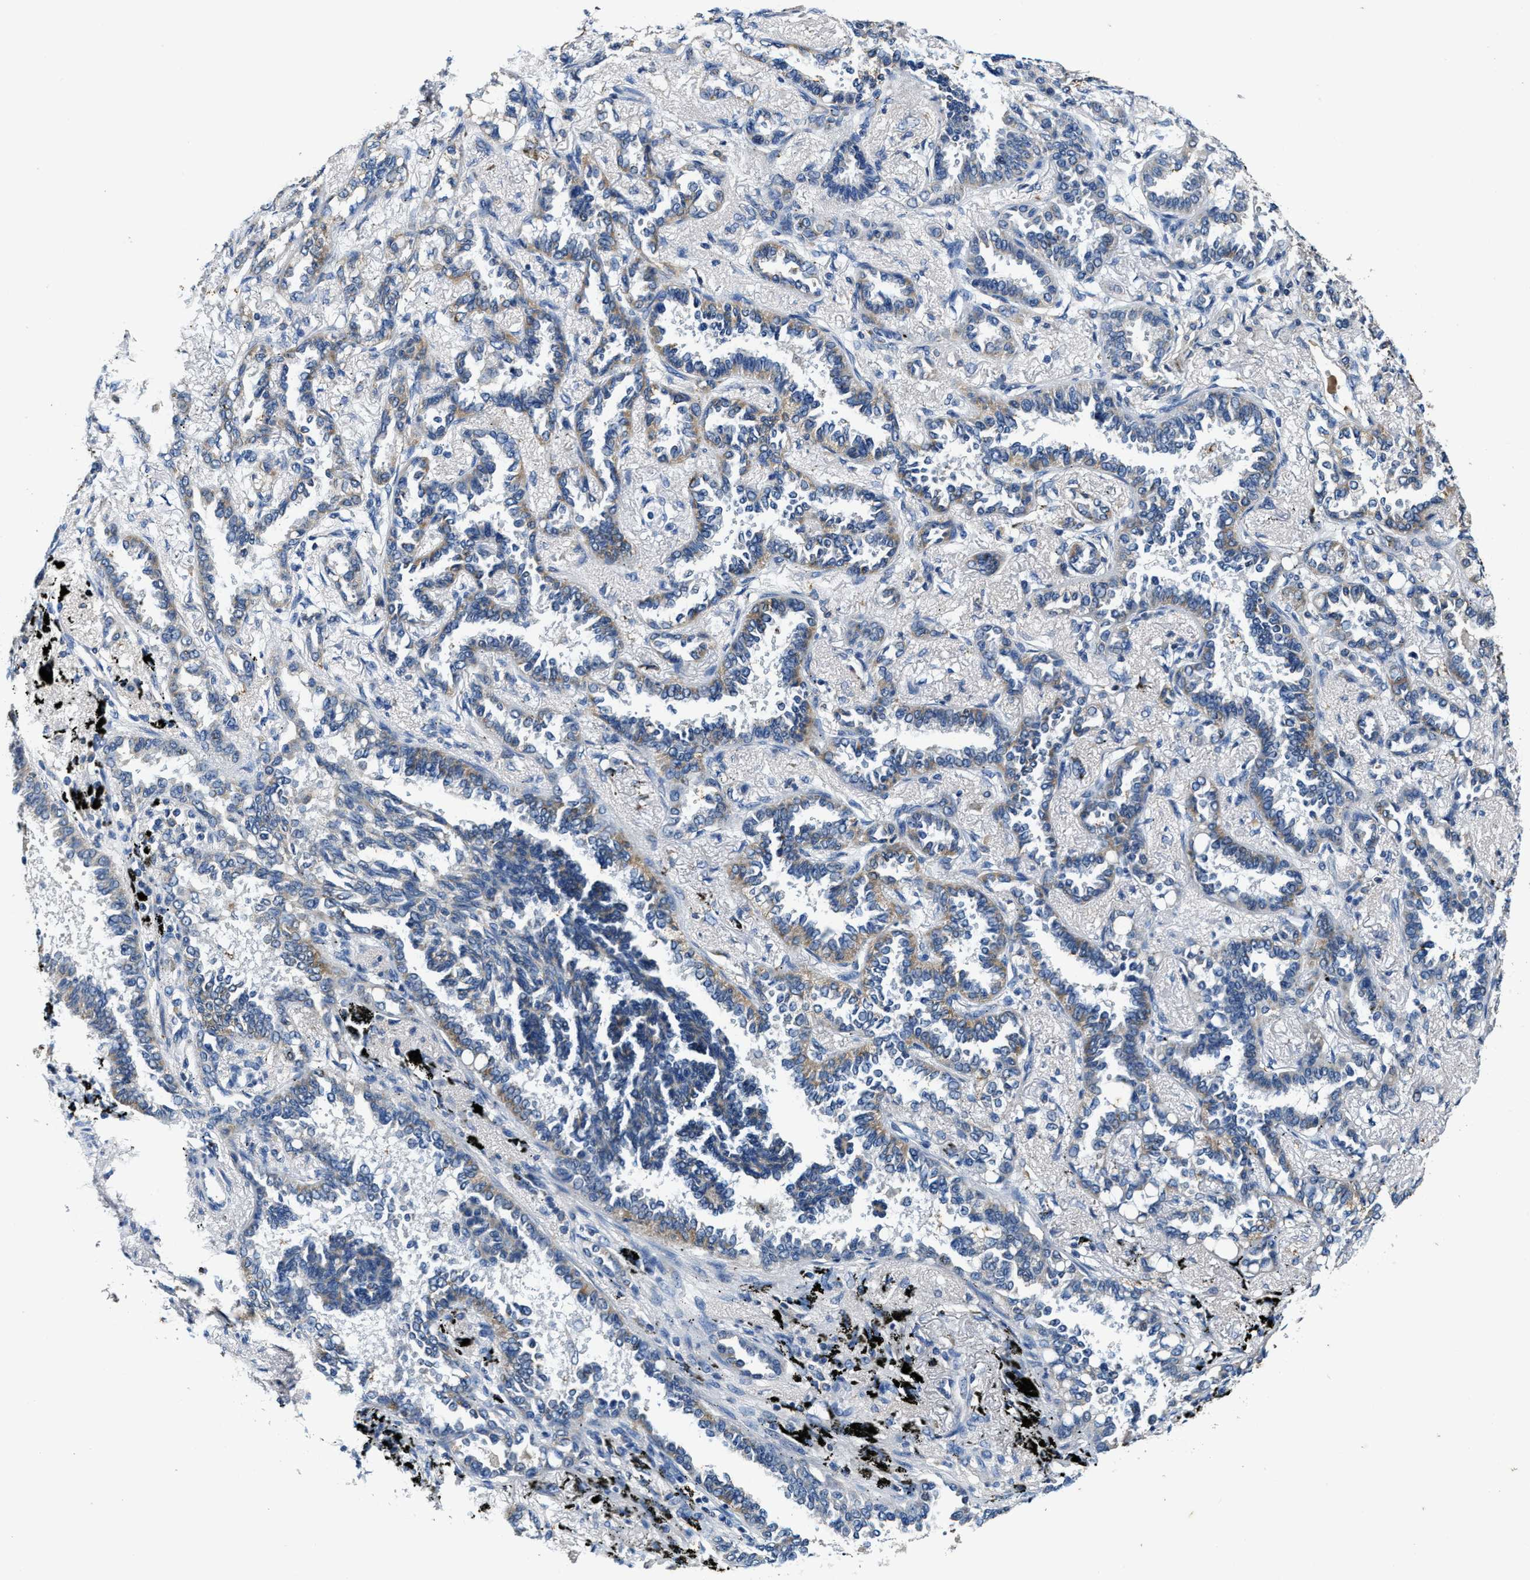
{"staining": {"intensity": "weak", "quantity": "<25%", "location": "cytoplasmic/membranous"}, "tissue": "lung cancer", "cell_type": "Tumor cells", "image_type": "cancer", "snomed": [{"axis": "morphology", "description": "Adenocarcinoma, NOS"}, {"axis": "topography", "description": "Lung"}], "caption": "Immunohistochemistry (IHC) histopathology image of human lung adenocarcinoma stained for a protein (brown), which demonstrates no positivity in tumor cells. Nuclei are stained in blue.", "gene": "SLC25A25", "patient": {"sex": "male", "age": 59}}